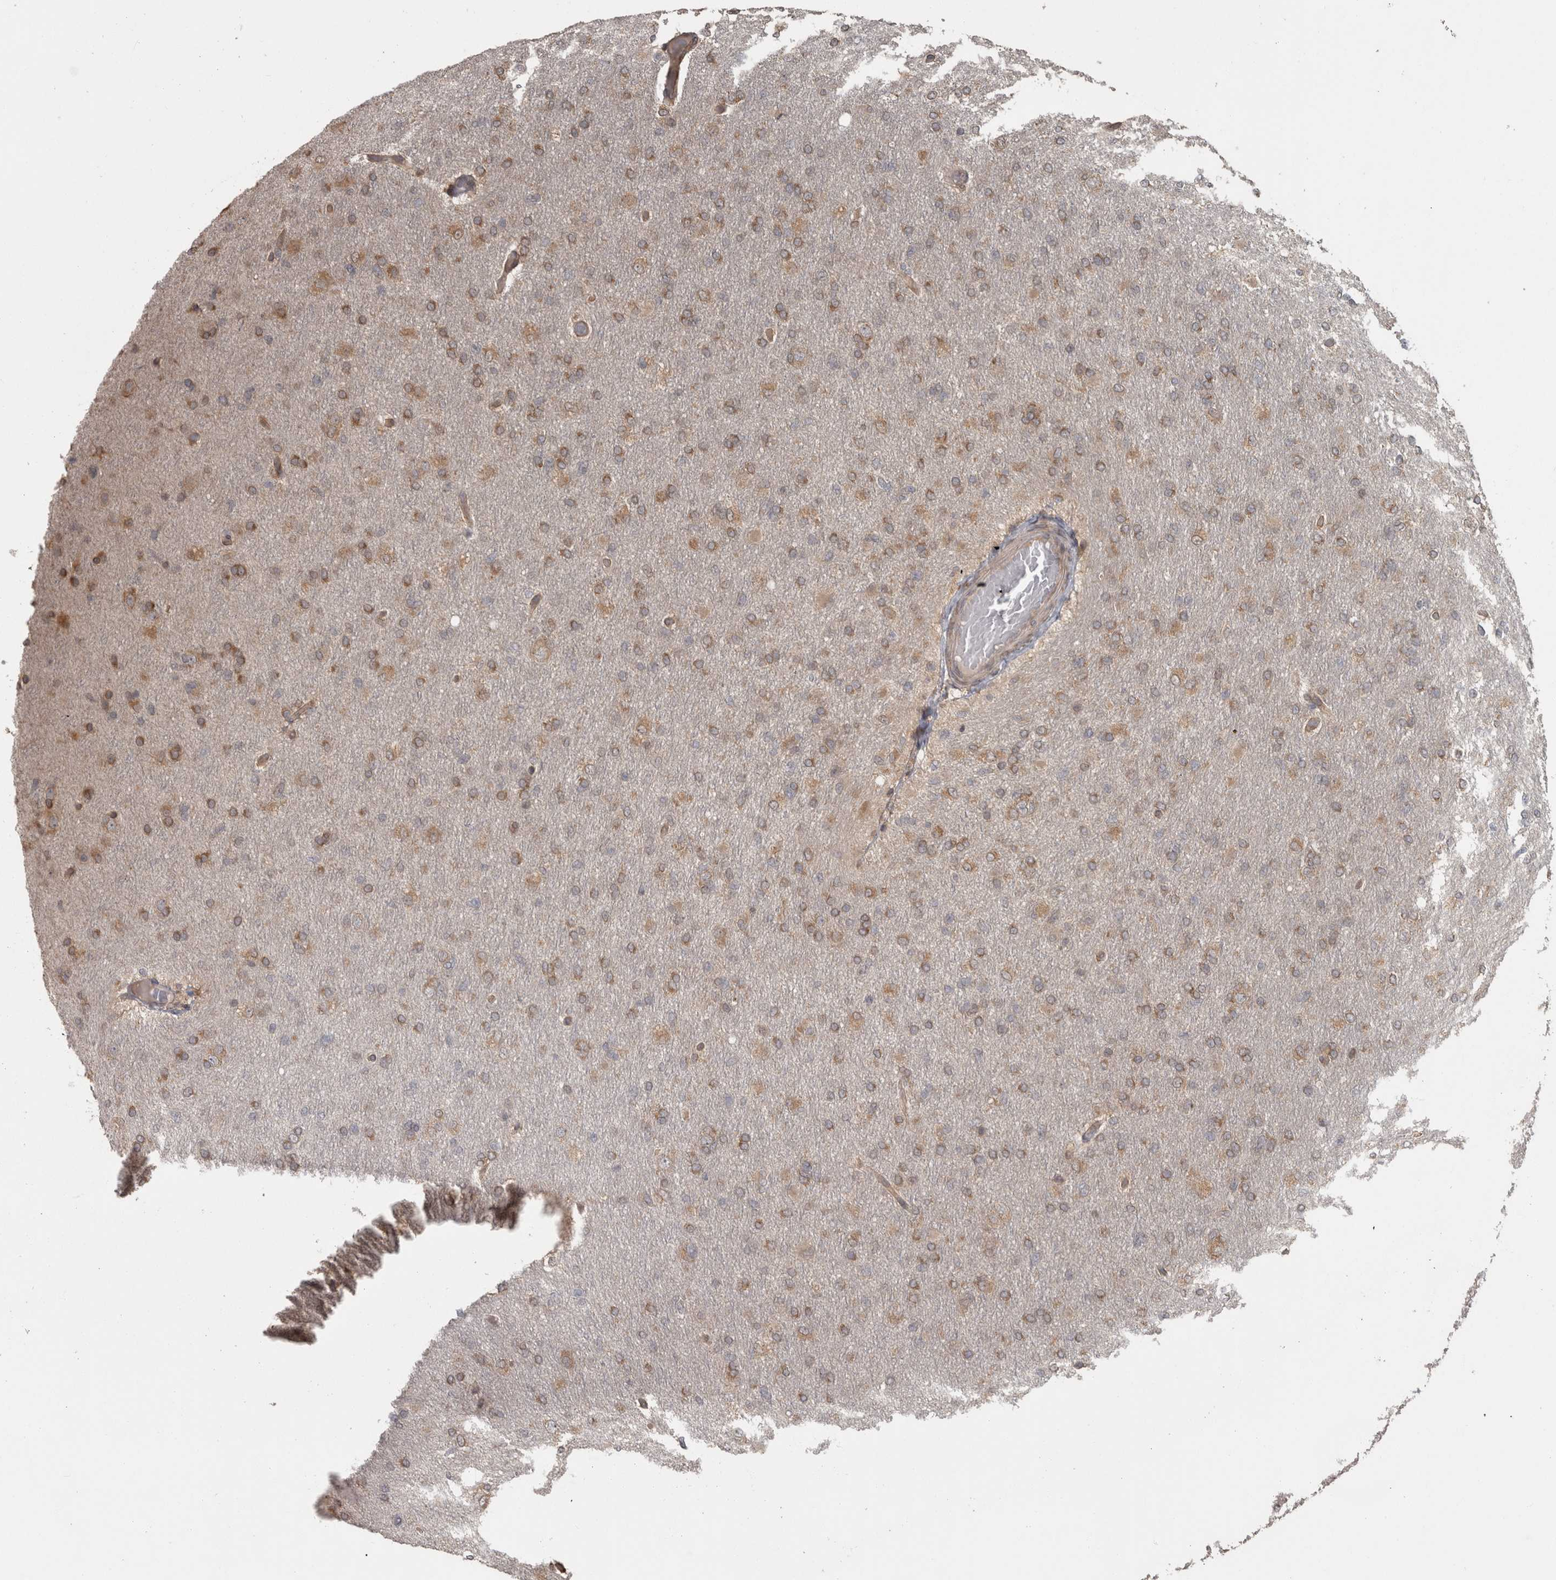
{"staining": {"intensity": "moderate", "quantity": "25%-75%", "location": "cytoplasmic/membranous"}, "tissue": "glioma", "cell_type": "Tumor cells", "image_type": "cancer", "snomed": [{"axis": "morphology", "description": "Glioma, malignant, High grade"}, {"axis": "topography", "description": "Cerebral cortex"}], "caption": "Immunohistochemistry (IHC) histopathology image of human glioma stained for a protein (brown), which displays medium levels of moderate cytoplasmic/membranous positivity in about 25%-75% of tumor cells.", "gene": "MICU3", "patient": {"sex": "female", "age": 36}}